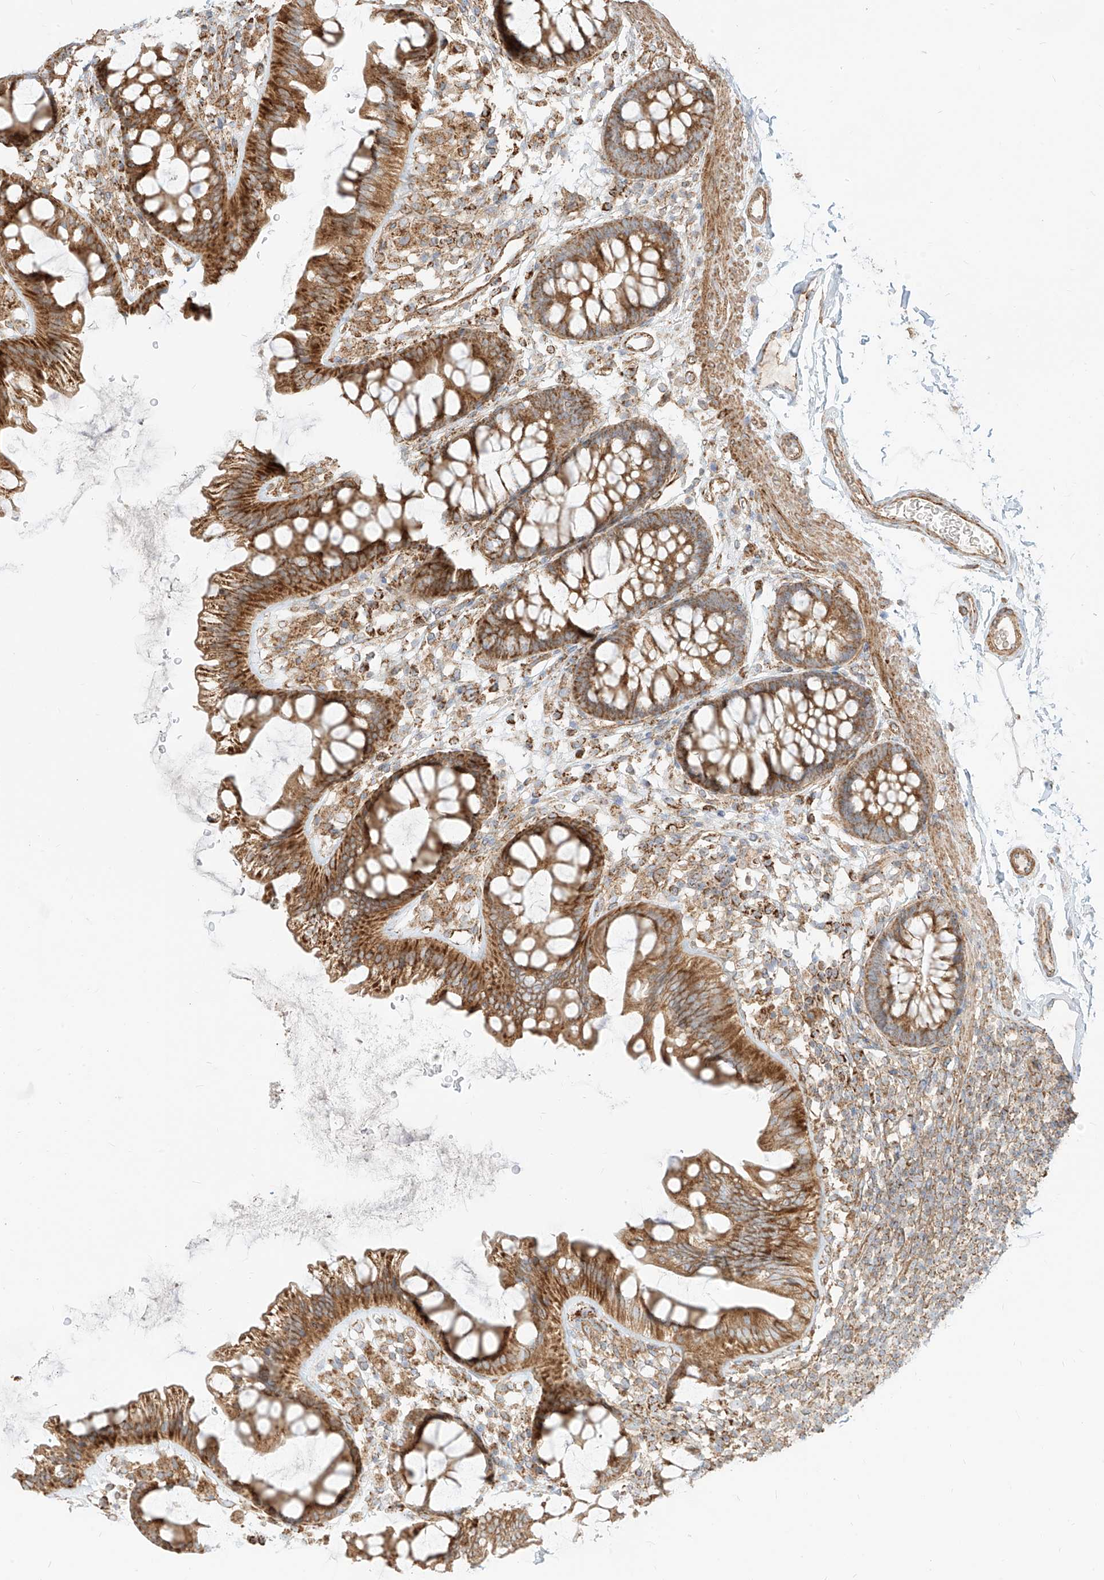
{"staining": {"intensity": "moderate", "quantity": "25%-75%", "location": "cytoplasmic/membranous"}, "tissue": "colon", "cell_type": "Endothelial cells", "image_type": "normal", "snomed": [{"axis": "morphology", "description": "Normal tissue, NOS"}, {"axis": "topography", "description": "Colon"}], "caption": "Protein expression analysis of normal colon displays moderate cytoplasmic/membranous staining in about 25%-75% of endothelial cells.", "gene": "PLCL1", "patient": {"sex": "female", "age": 62}}